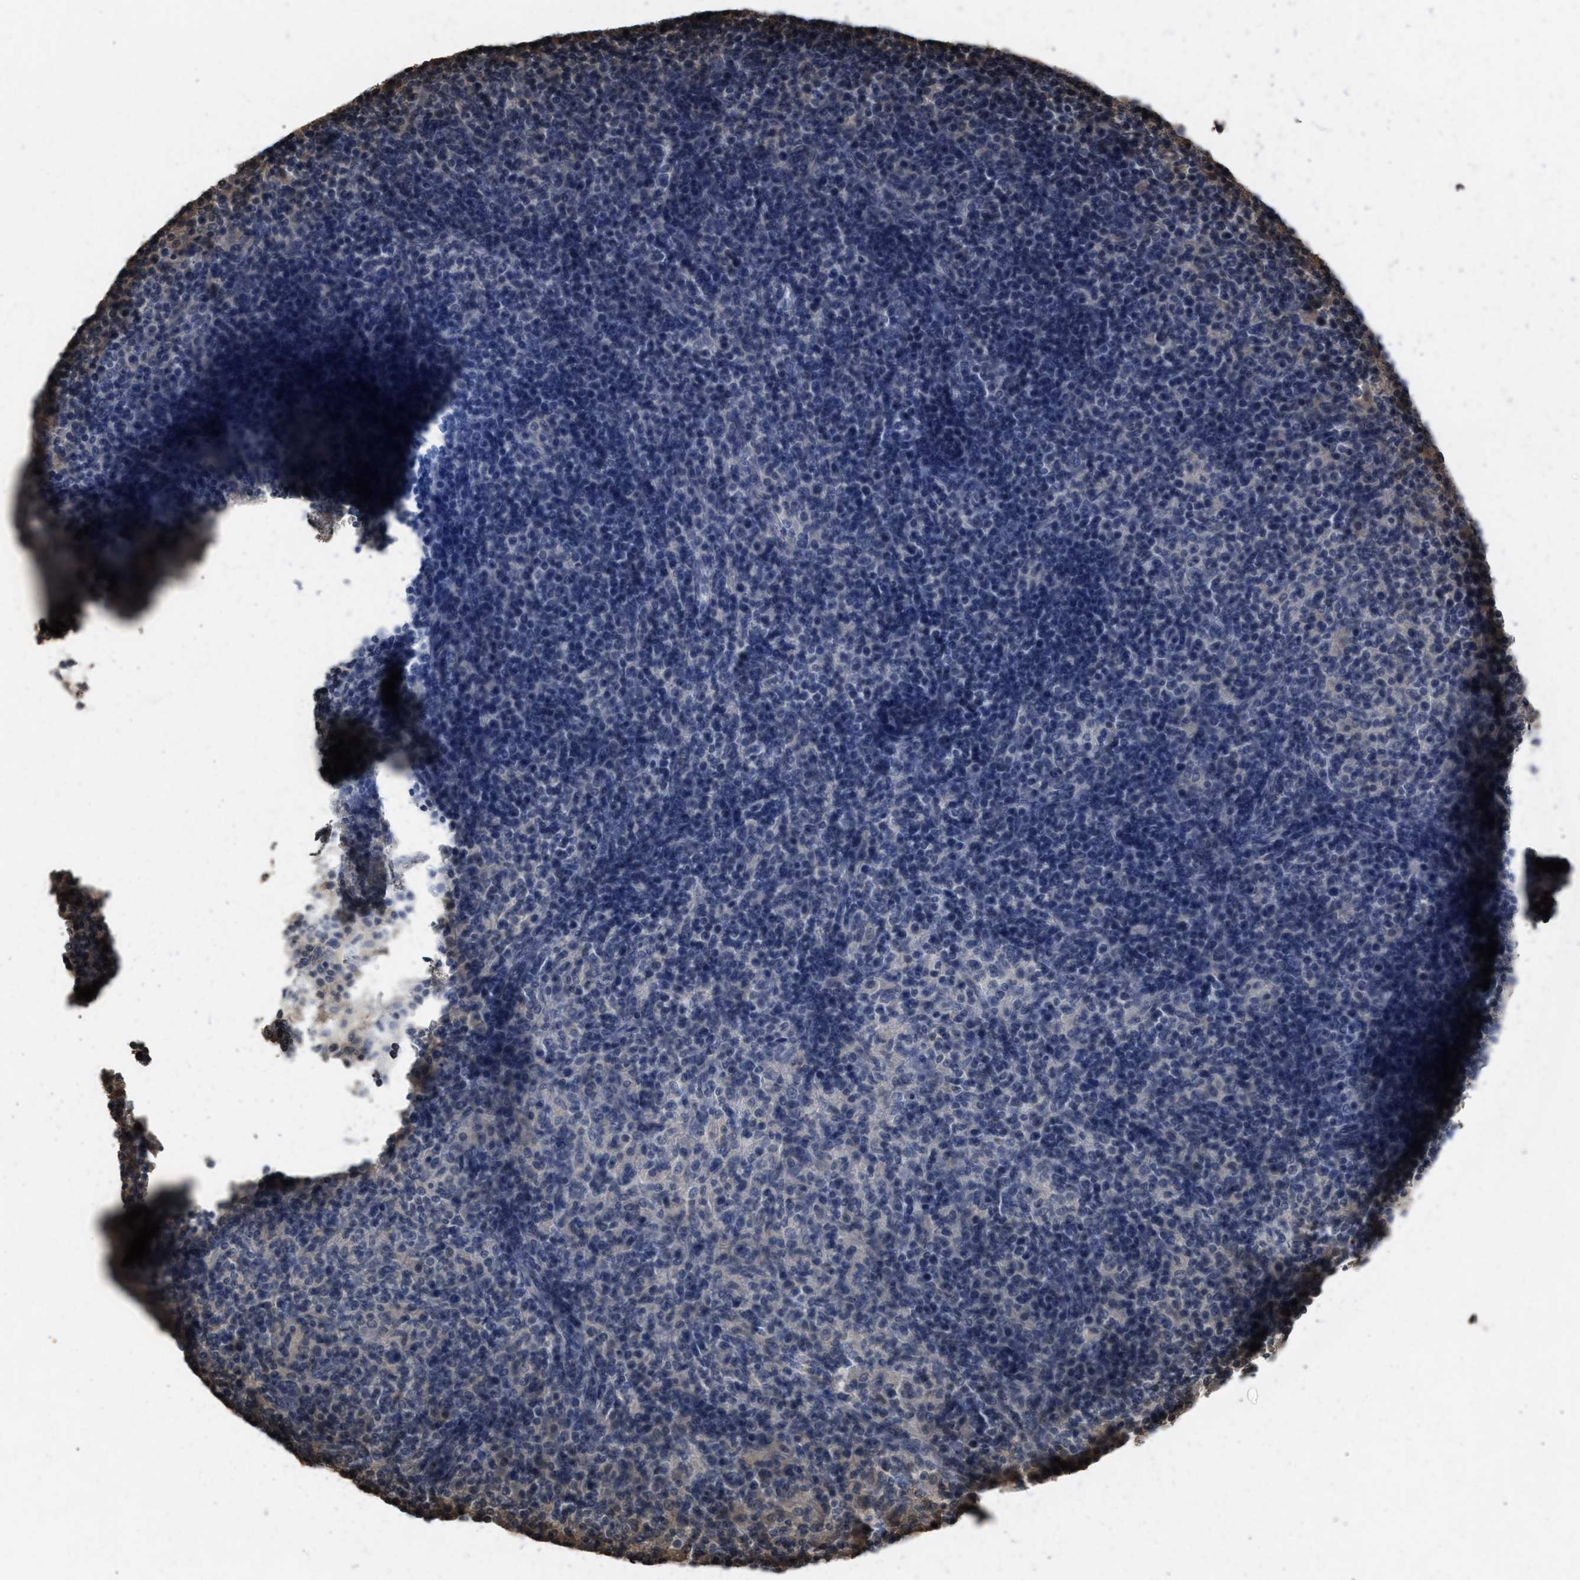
{"staining": {"intensity": "negative", "quantity": "none", "location": "none"}, "tissue": "lymphoma", "cell_type": "Tumor cells", "image_type": "cancer", "snomed": [{"axis": "morphology", "description": "Hodgkin's disease, NOS"}, {"axis": "topography", "description": "Lymph node"}], "caption": "A photomicrograph of Hodgkin's disease stained for a protein displays no brown staining in tumor cells. Brightfield microscopy of immunohistochemistry stained with DAB (3,3'-diaminobenzidine) (brown) and hematoxylin (blue), captured at high magnification.", "gene": "ARHGDIA", "patient": {"sex": "male", "age": 70}}